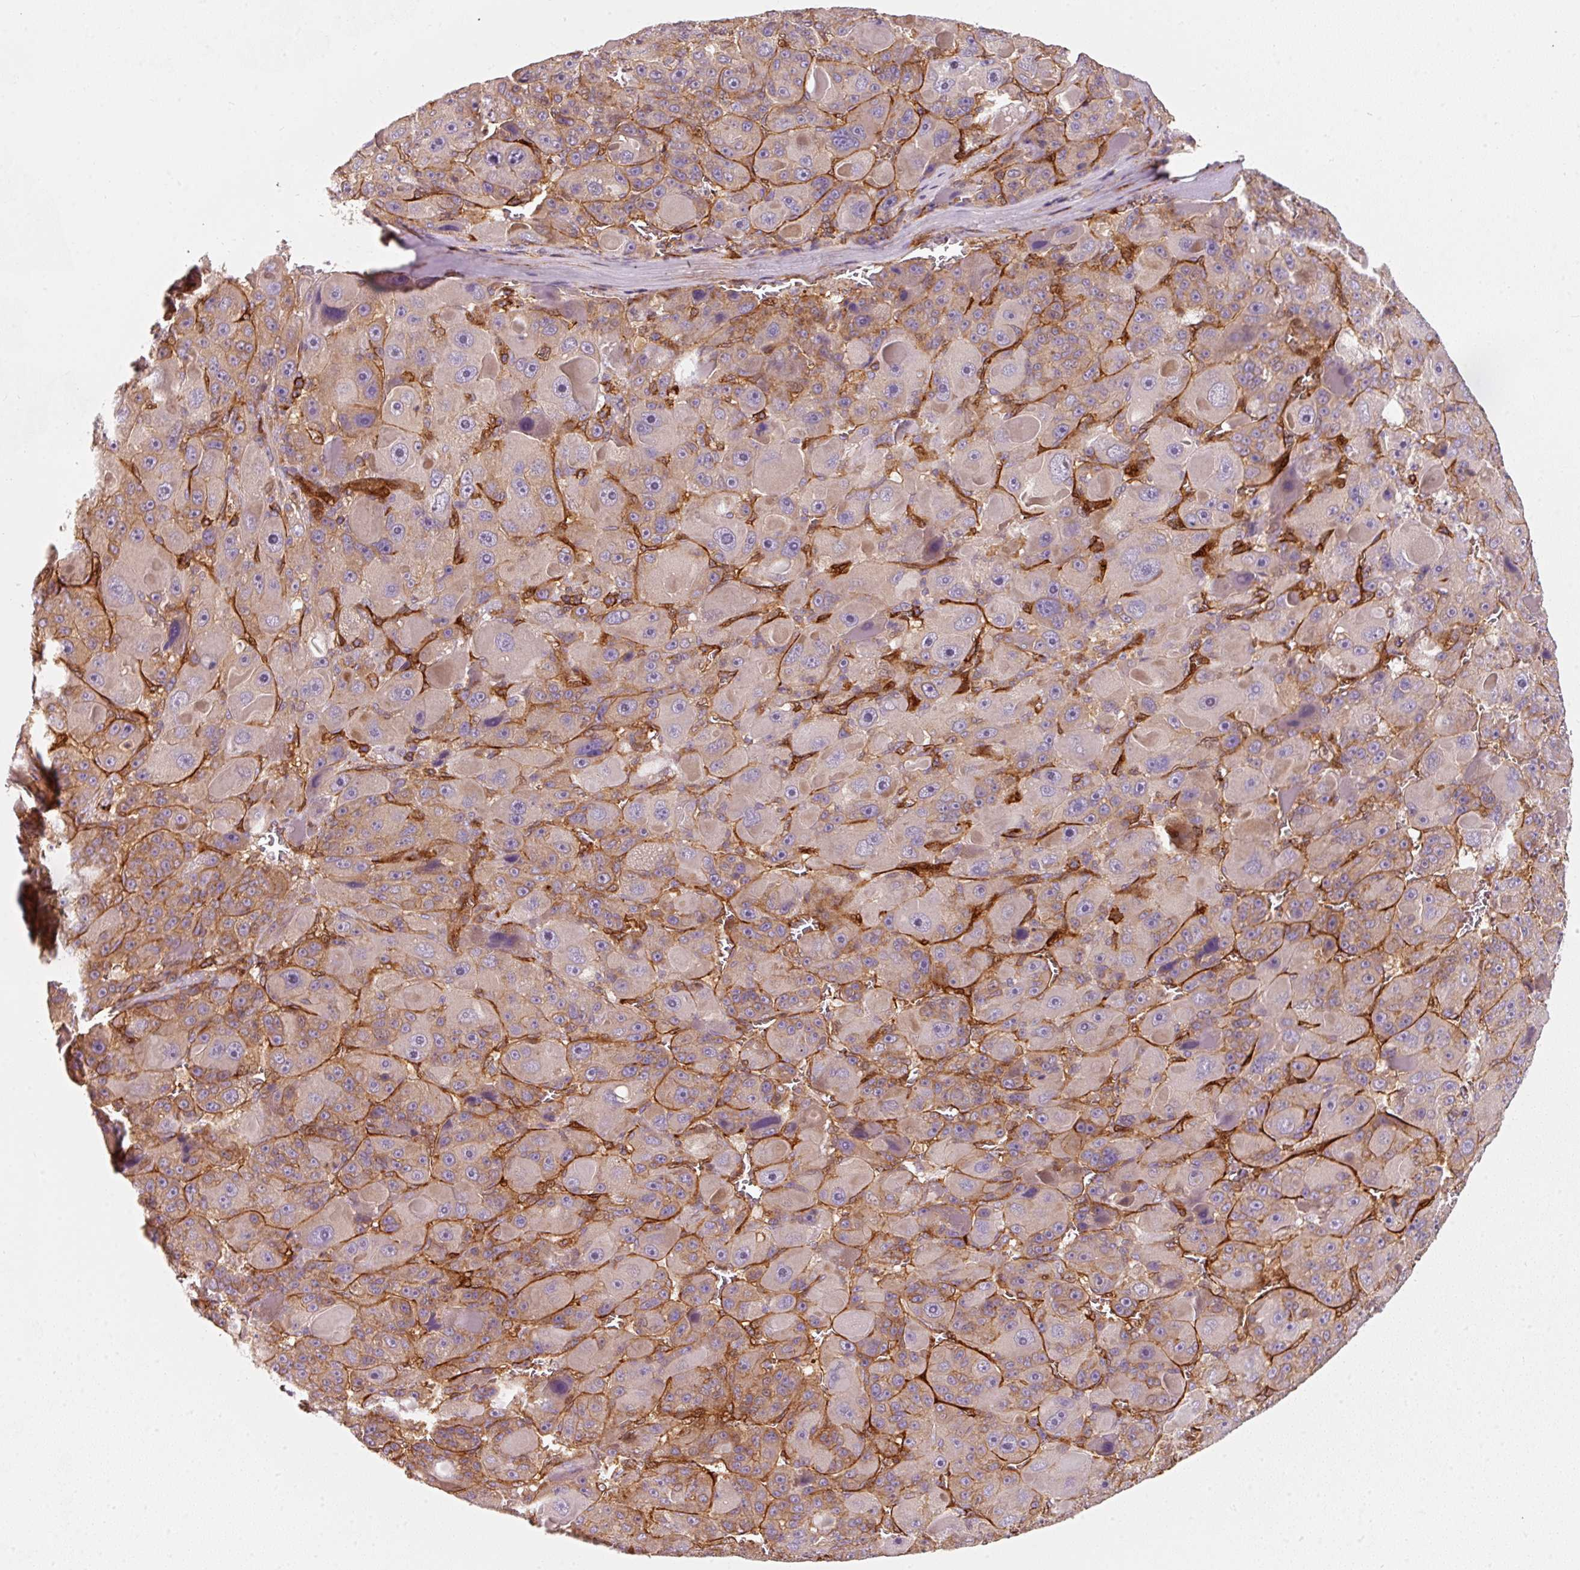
{"staining": {"intensity": "moderate", "quantity": "25%-75%", "location": "cytoplasmic/membranous"}, "tissue": "liver cancer", "cell_type": "Tumor cells", "image_type": "cancer", "snomed": [{"axis": "morphology", "description": "Carcinoma, Hepatocellular, NOS"}, {"axis": "topography", "description": "Liver"}], "caption": "This image exhibits immunohistochemistry (IHC) staining of hepatocellular carcinoma (liver), with medium moderate cytoplasmic/membranous positivity in about 25%-75% of tumor cells.", "gene": "IQGAP2", "patient": {"sex": "male", "age": 76}}